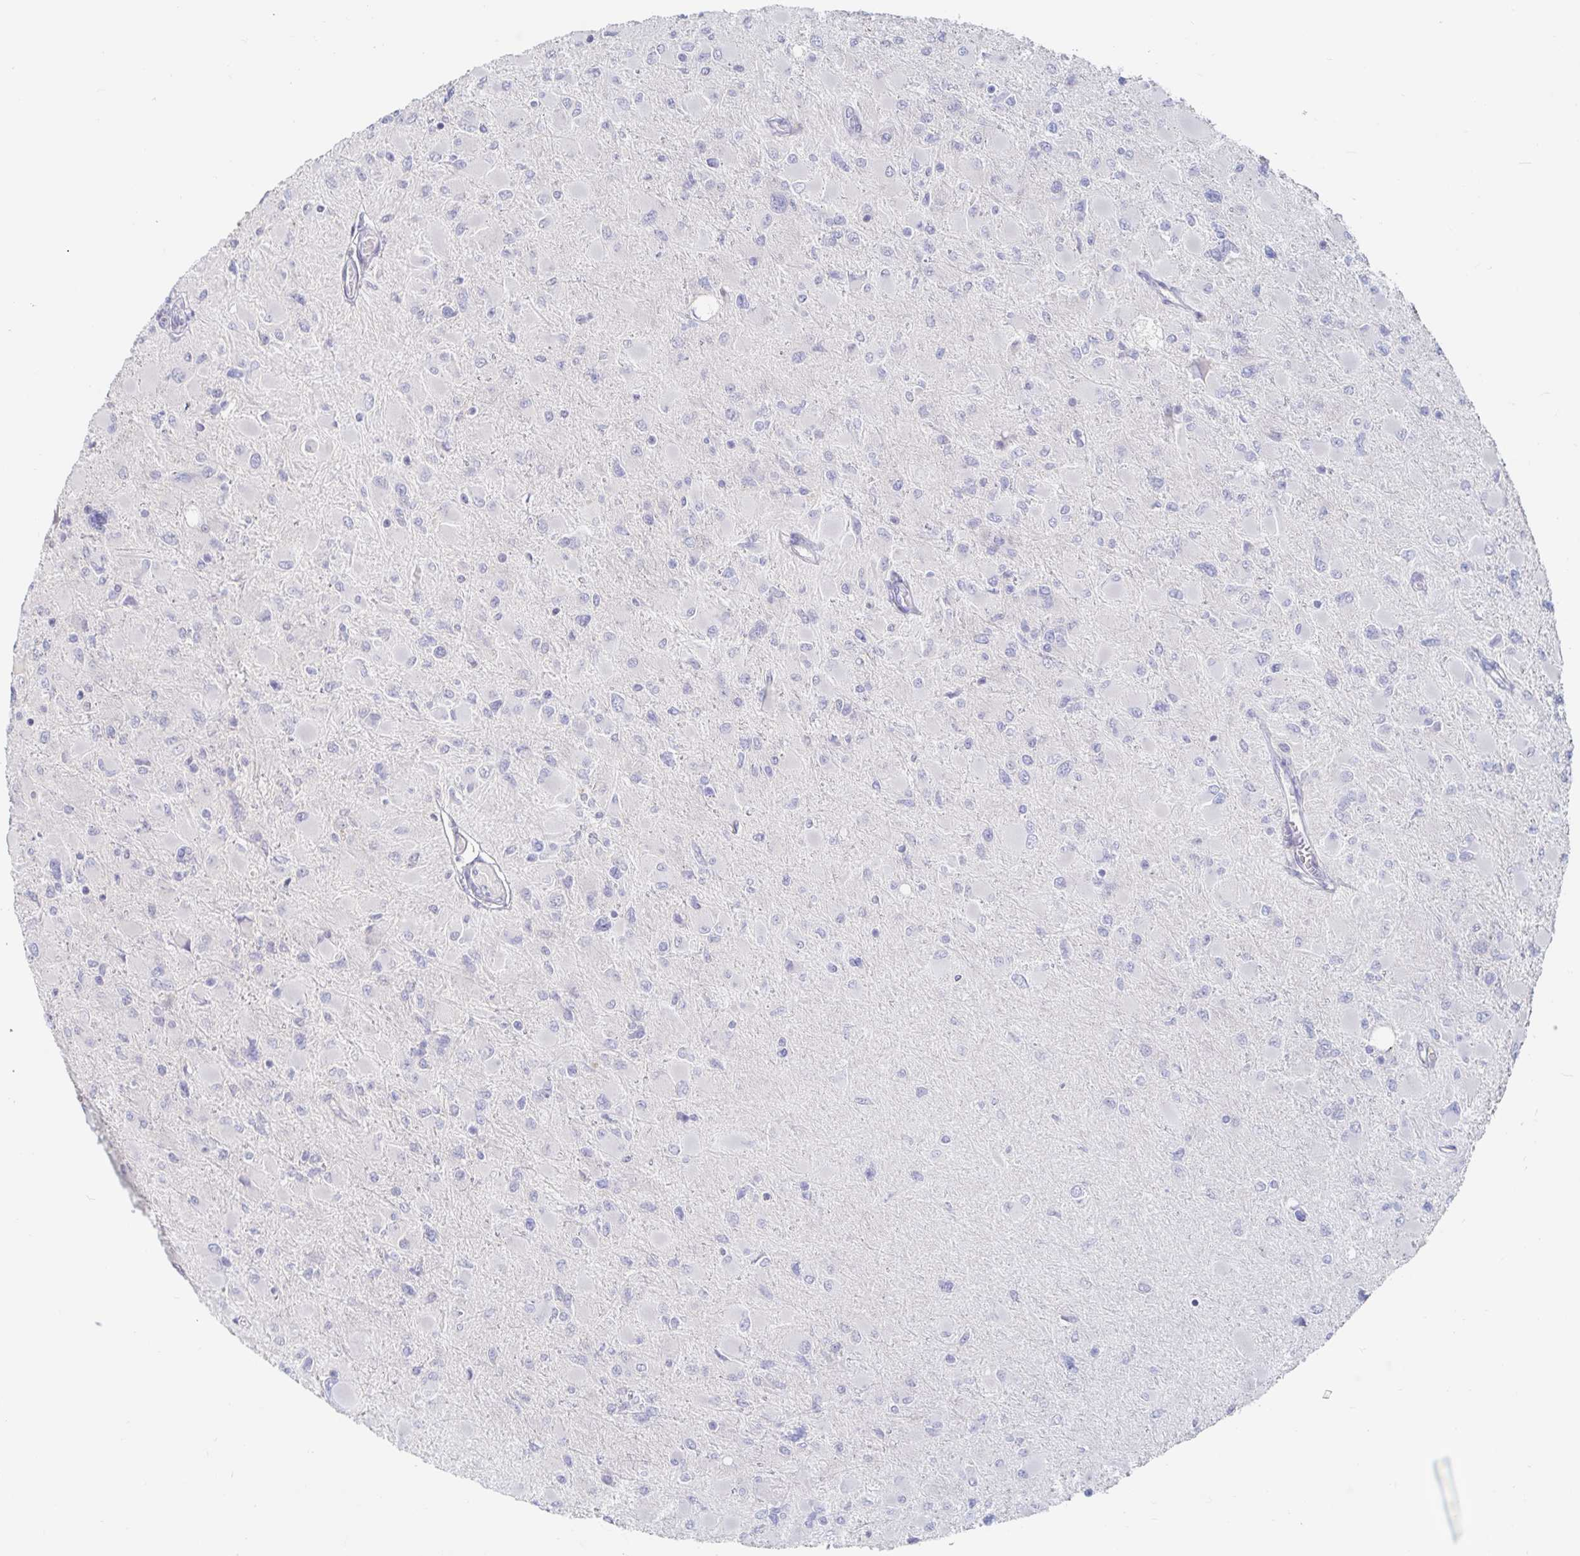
{"staining": {"intensity": "negative", "quantity": "none", "location": "none"}, "tissue": "glioma", "cell_type": "Tumor cells", "image_type": "cancer", "snomed": [{"axis": "morphology", "description": "Glioma, malignant, High grade"}, {"axis": "topography", "description": "Cerebral cortex"}], "caption": "Glioma stained for a protein using IHC demonstrates no positivity tumor cells.", "gene": "SPPL3", "patient": {"sex": "female", "age": 36}}